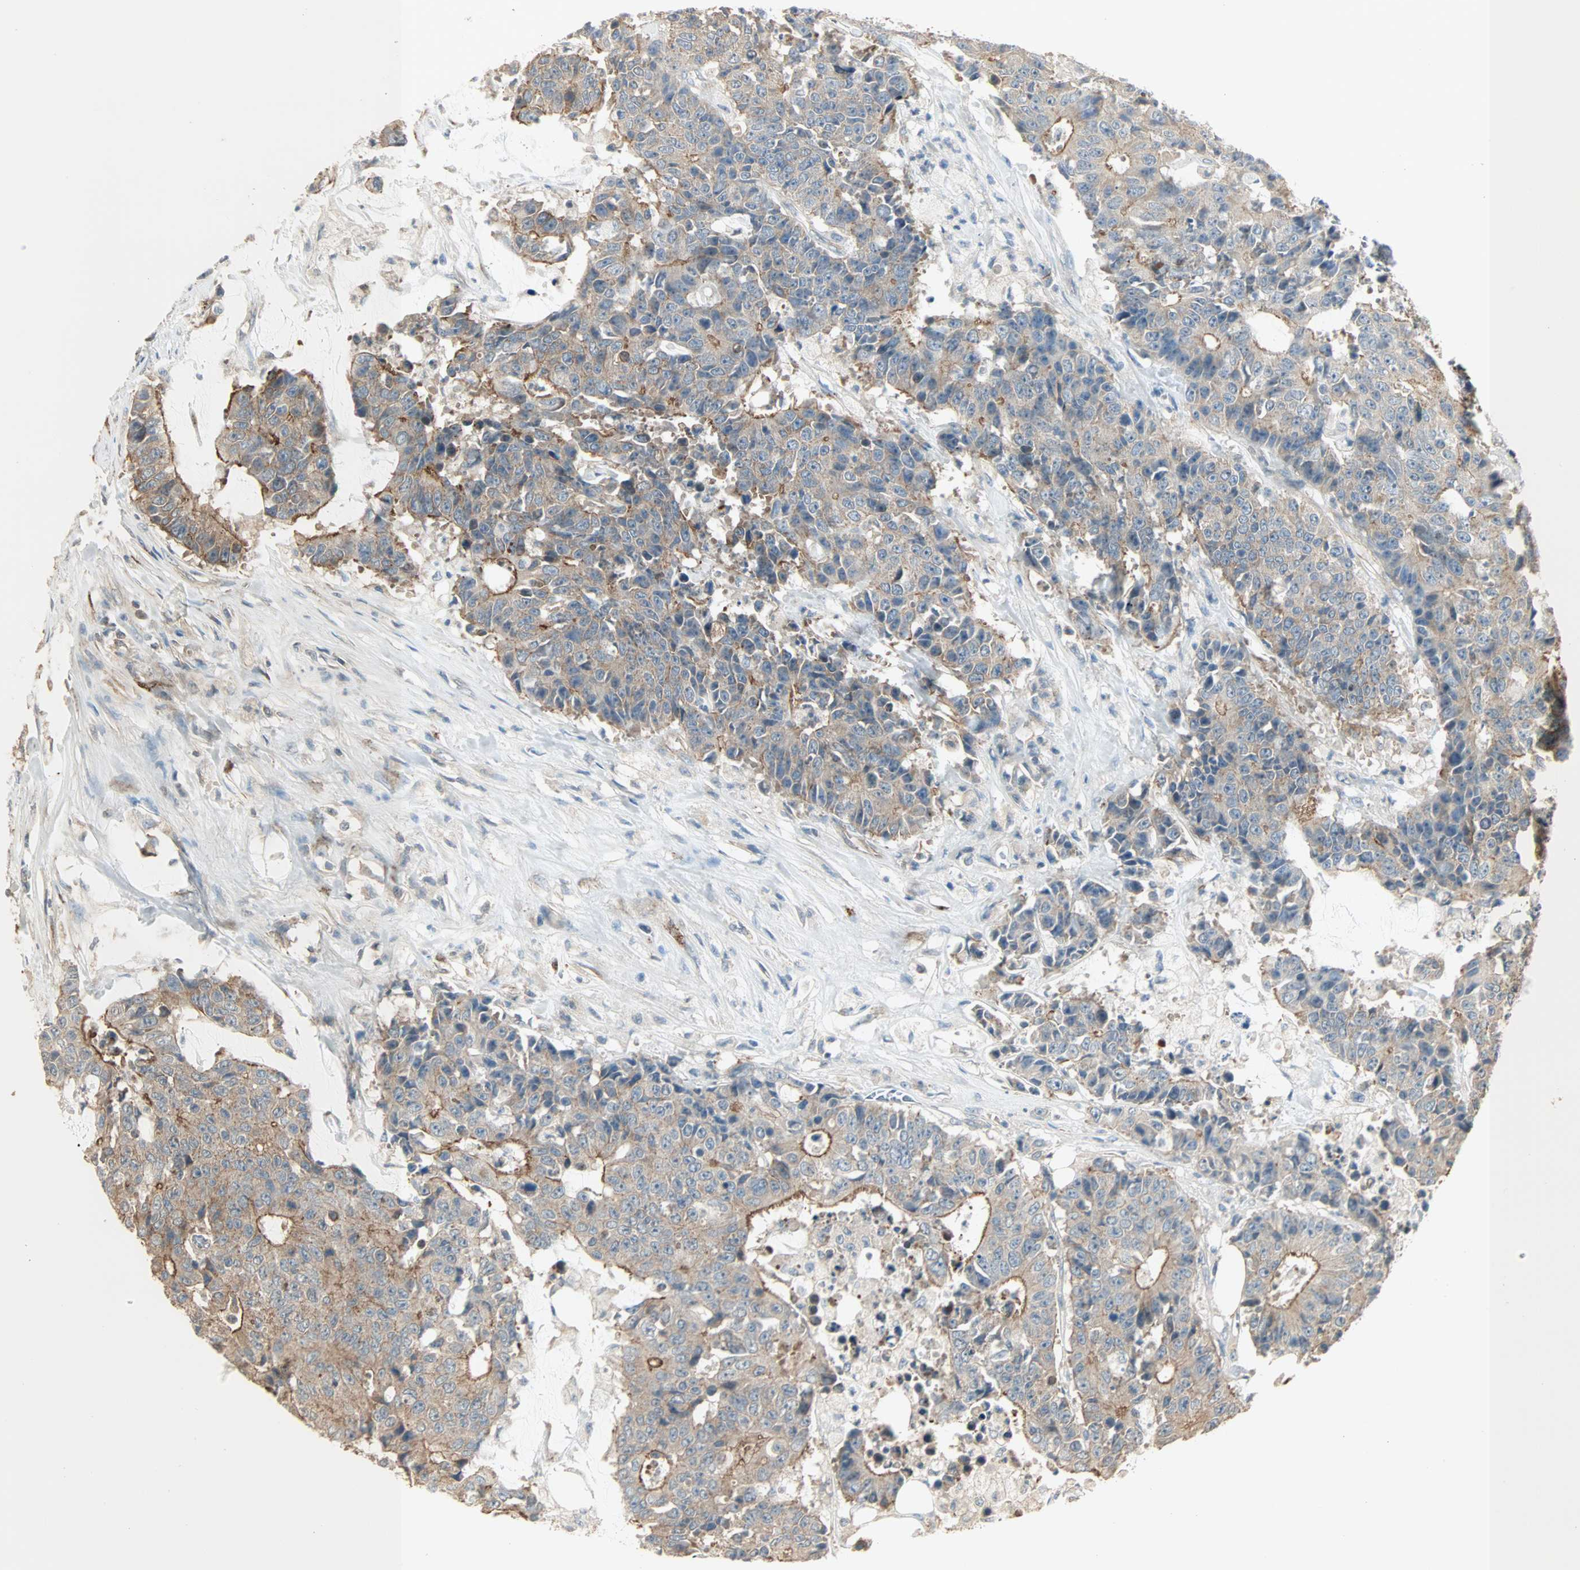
{"staining": {"intensity": "moderate", "quantity": "<25%", "location": "cytoplasmic/membranous"}, "tissue": "colorectal cancer", "cell_type": "Tumor cells", "image_type": "cancer", "snomed": [{"axis": "morphology", "description": "Adenocarcinoma, NOS"}, {"axis": "topography", "description": "Colon"}], "caption": "Moderate cytoplasmic/membranous staining for a protein is seen in about <25% of tumor cells of colorectal cancer using immunohistochemistry (IHC).", "gene": "MAP3K21", "patient": {"sex": "female", "age": 86}}